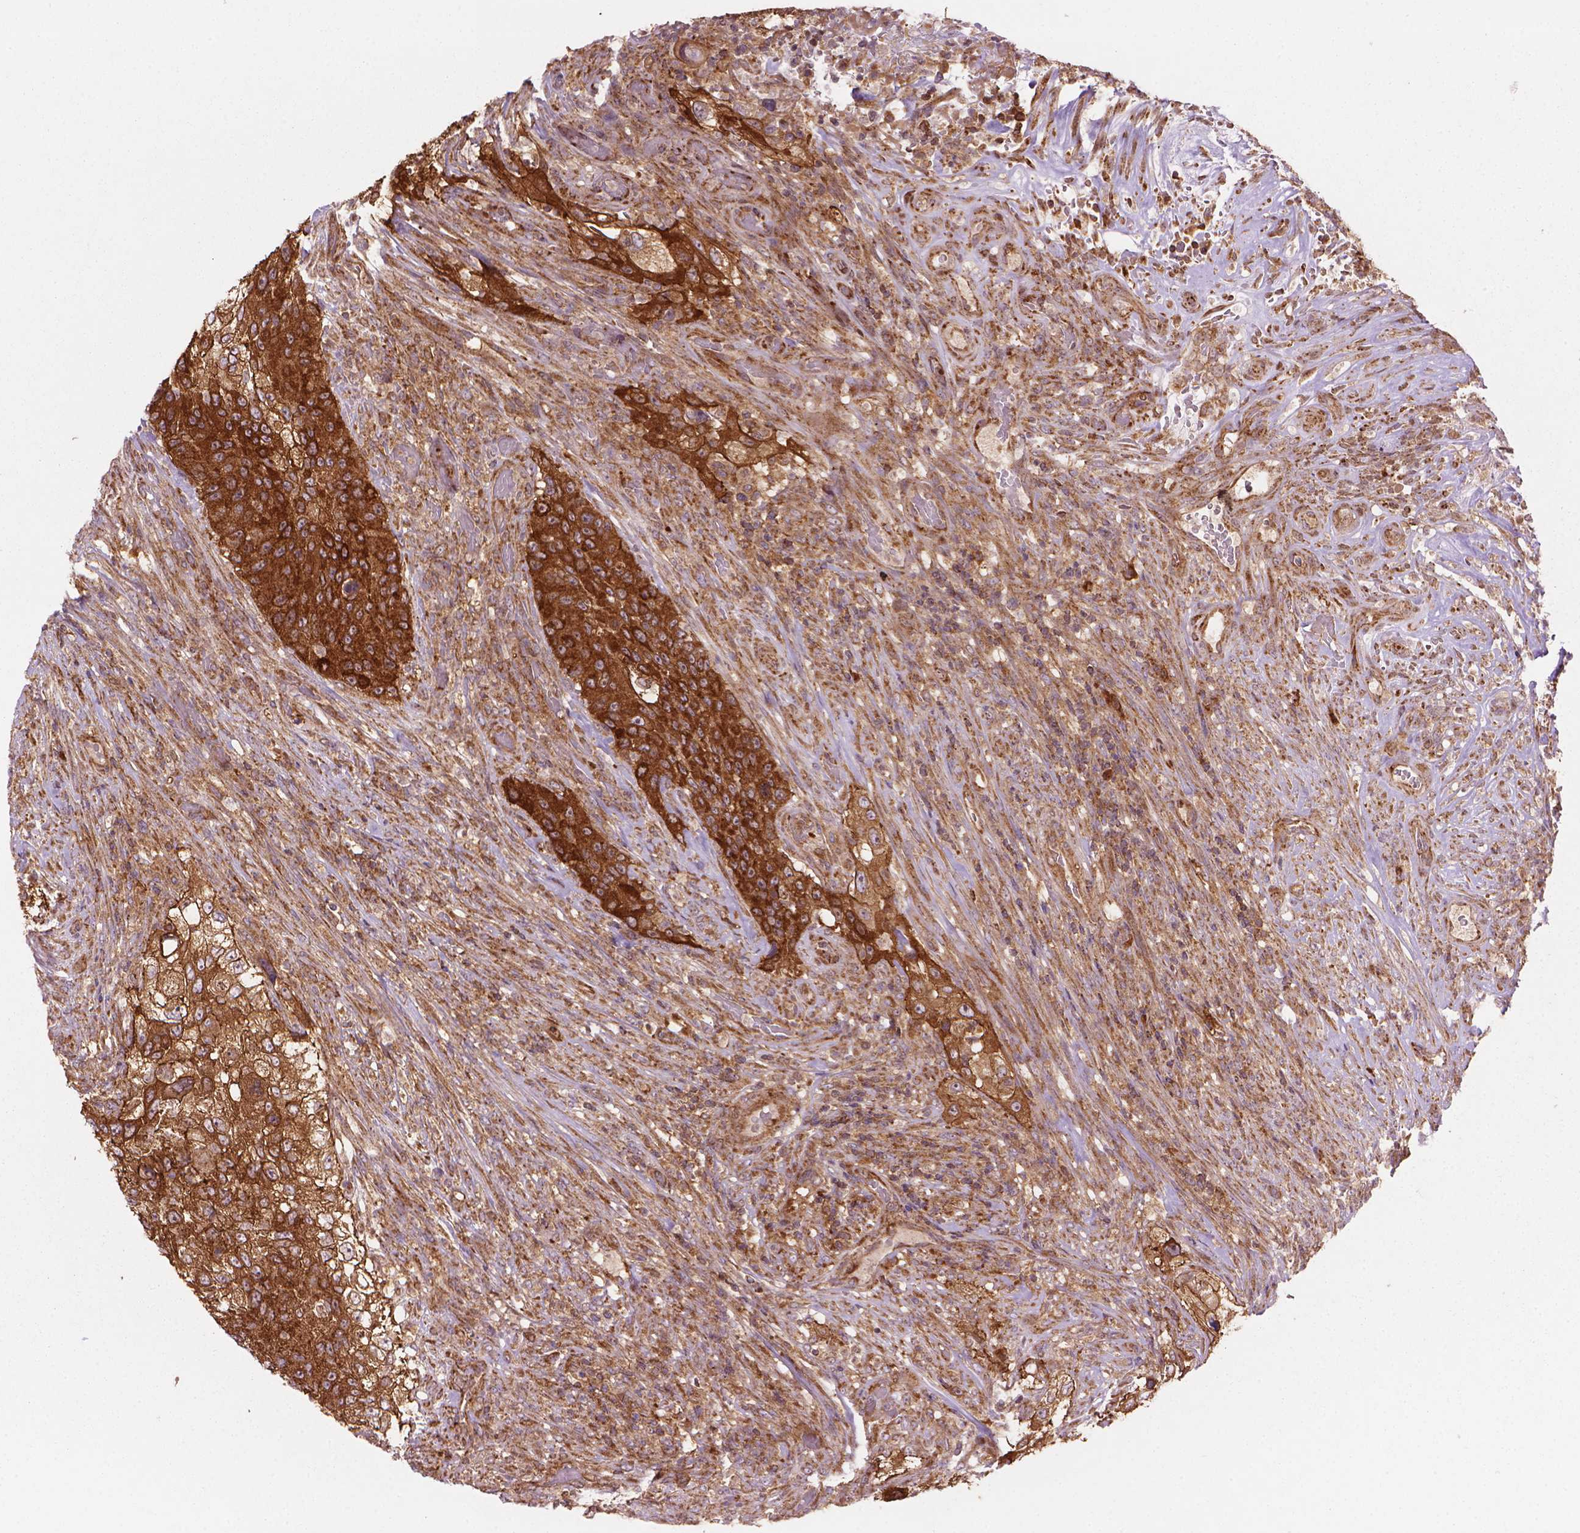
{"staining": {"intensity": "moderate", "quantity": ">75%", "location": "cytoplasmic/membranous"}, "tissue": "urothelial cancer", "cell_type": "Tumor cells", "image_type": "cancer", "snomed": [{"axis": "morphology", "description": "Urothelial carcinoma, High grade"}, {"axis": "topography", "description": "Urinary bladder"}], "caption": "Urothelial carcinoma (high-grade) stained for a protein exhibits moderate cytoplasmic/membranous positivity in tumor cells.", "gene": "VARS2", "patient": {"sex": "female", "age": 60}}